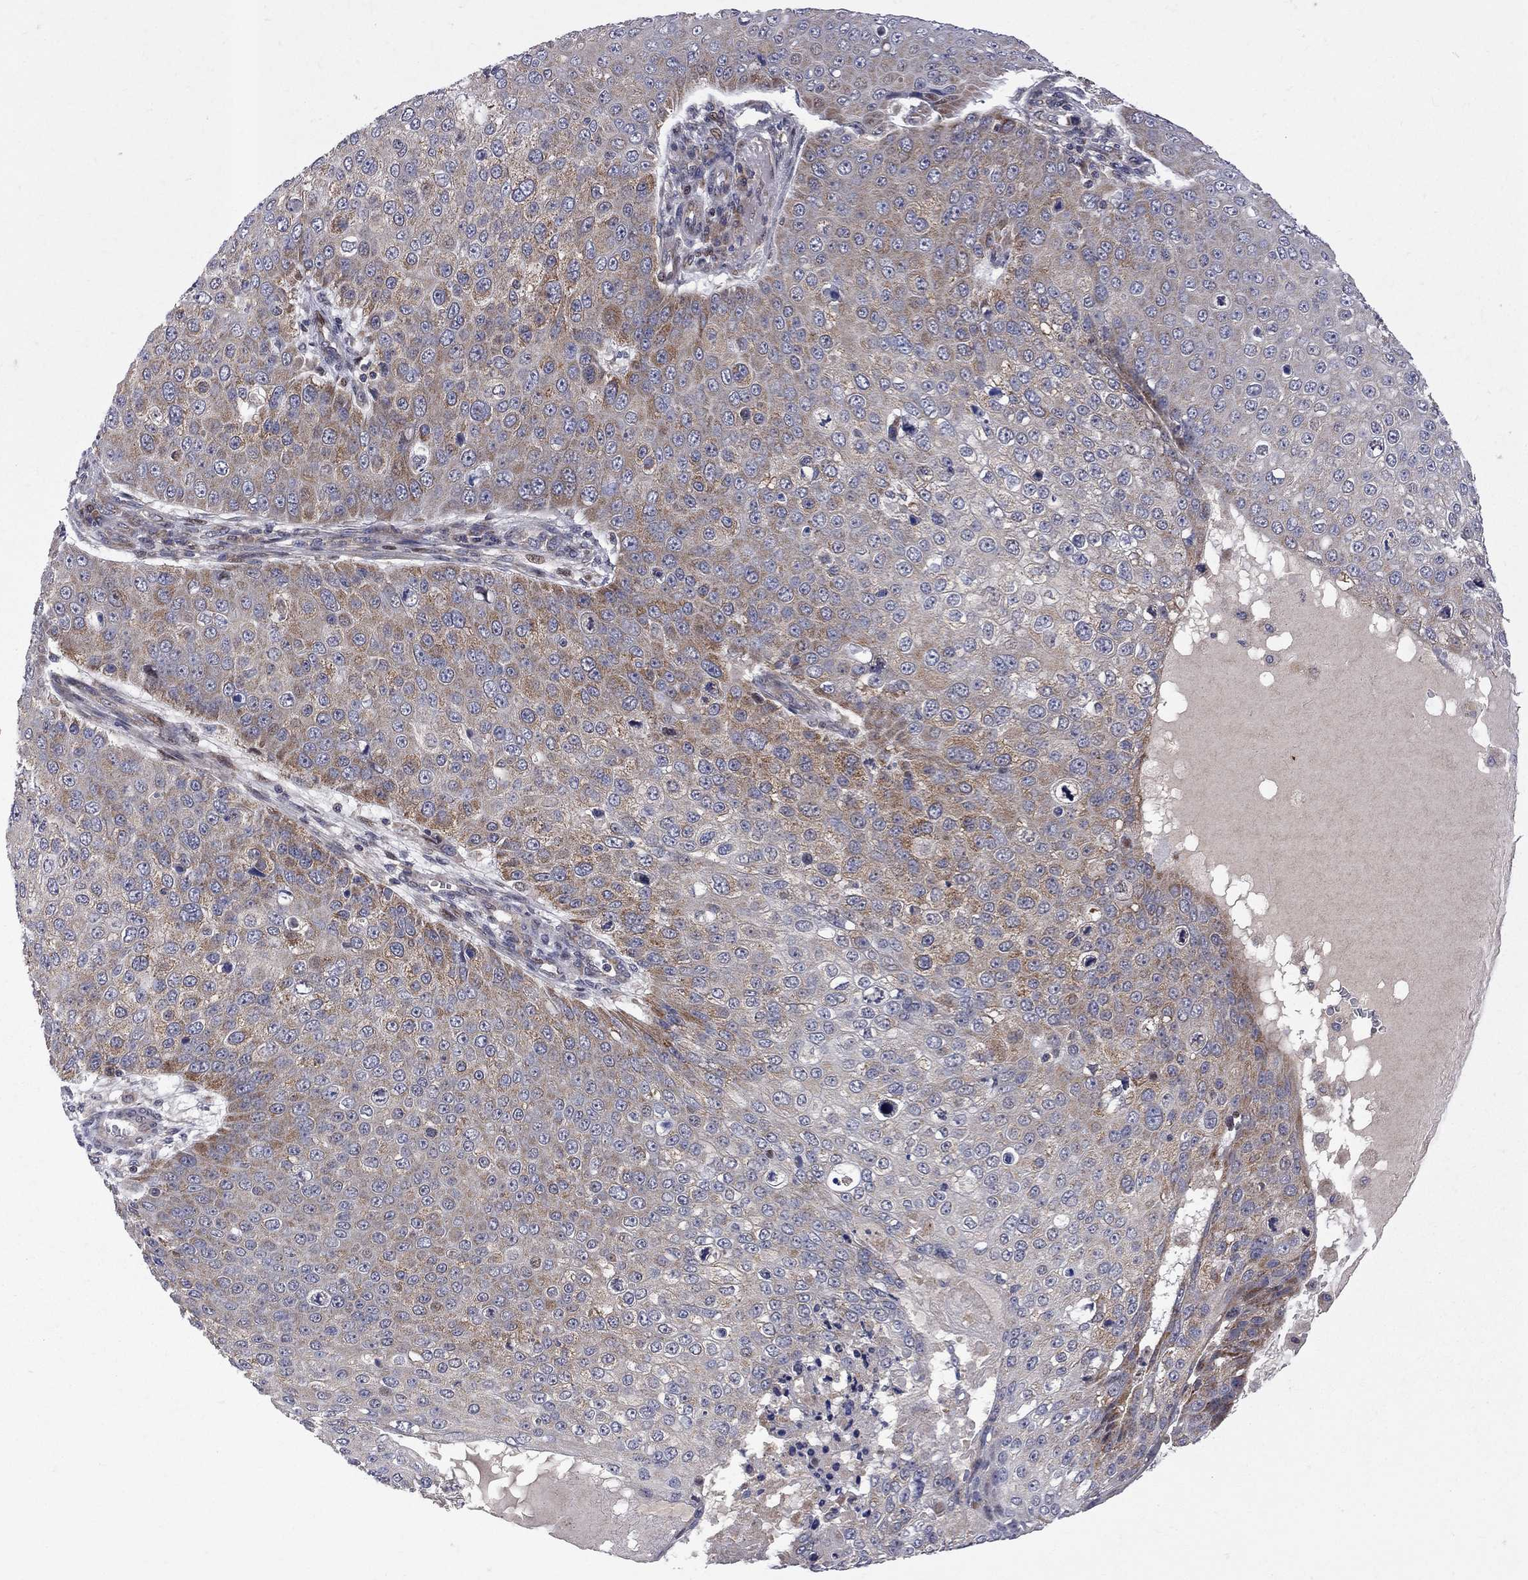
{"staining": {"intensity": "moderate", "quantity": "<25%", "location": "cytoplasmic/membranous"}, "tissue": "skin cancer", "cell_type": "Tumor cells", "image_type": "cancer", "snomed": [{"axis": "morphology", "description": "Squamous cell carcinoma, NOS"}, {"axis": "topography", "description": "Skin"}], "caption": "An immunohistochemistry photomicrograph of tumor tissue is shown. Protein staining in brown highlights moderate cytoplasmic/membranous positivity in skin cancer (squamous cell carcinoma) within tumor cells.", "gene": "CNOT11", "patient": {"sex": "male", "age": 71}}